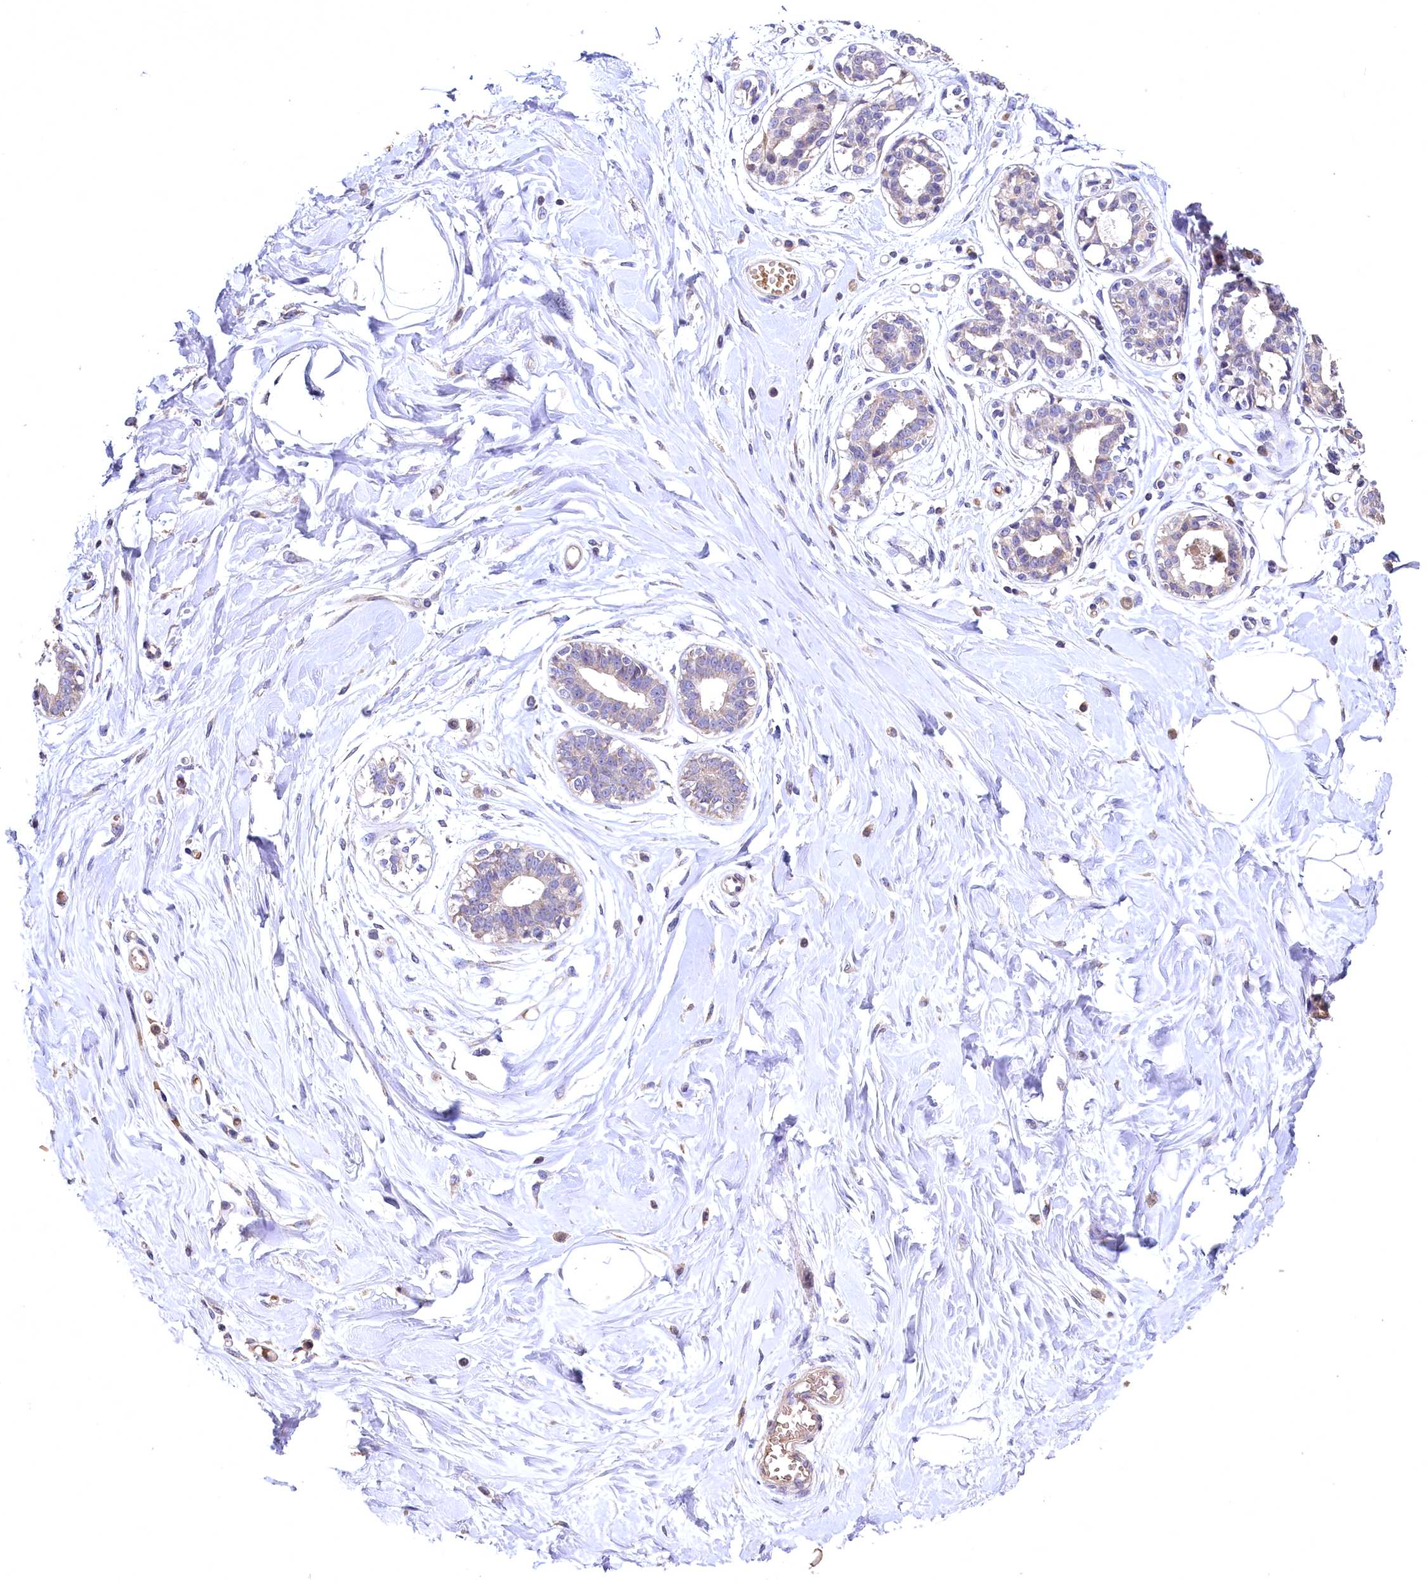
{"staining": {"intensity": "negative", "quantity": "none", "location": "none"}, "tissue": "breast", "cell_type": "Adipocytes", "image_type": "normal", "snomed": [{"axis": "morphology", "description": "Normal tissue, NOS"}, {"axis": "topography", "description": "Breast"}], "caption": "A high-resolution image shows immunohistochemistry (IHC) staining of benign breast, which exhibits no significant staining in adipocytes. (DAB (3,3'-diaminobenzidine) immunohistochemistry visualized using brightfield microscopy, high magnification).", "gene": "SPTA1", "patient": {"sex": "female", "age": 45}}